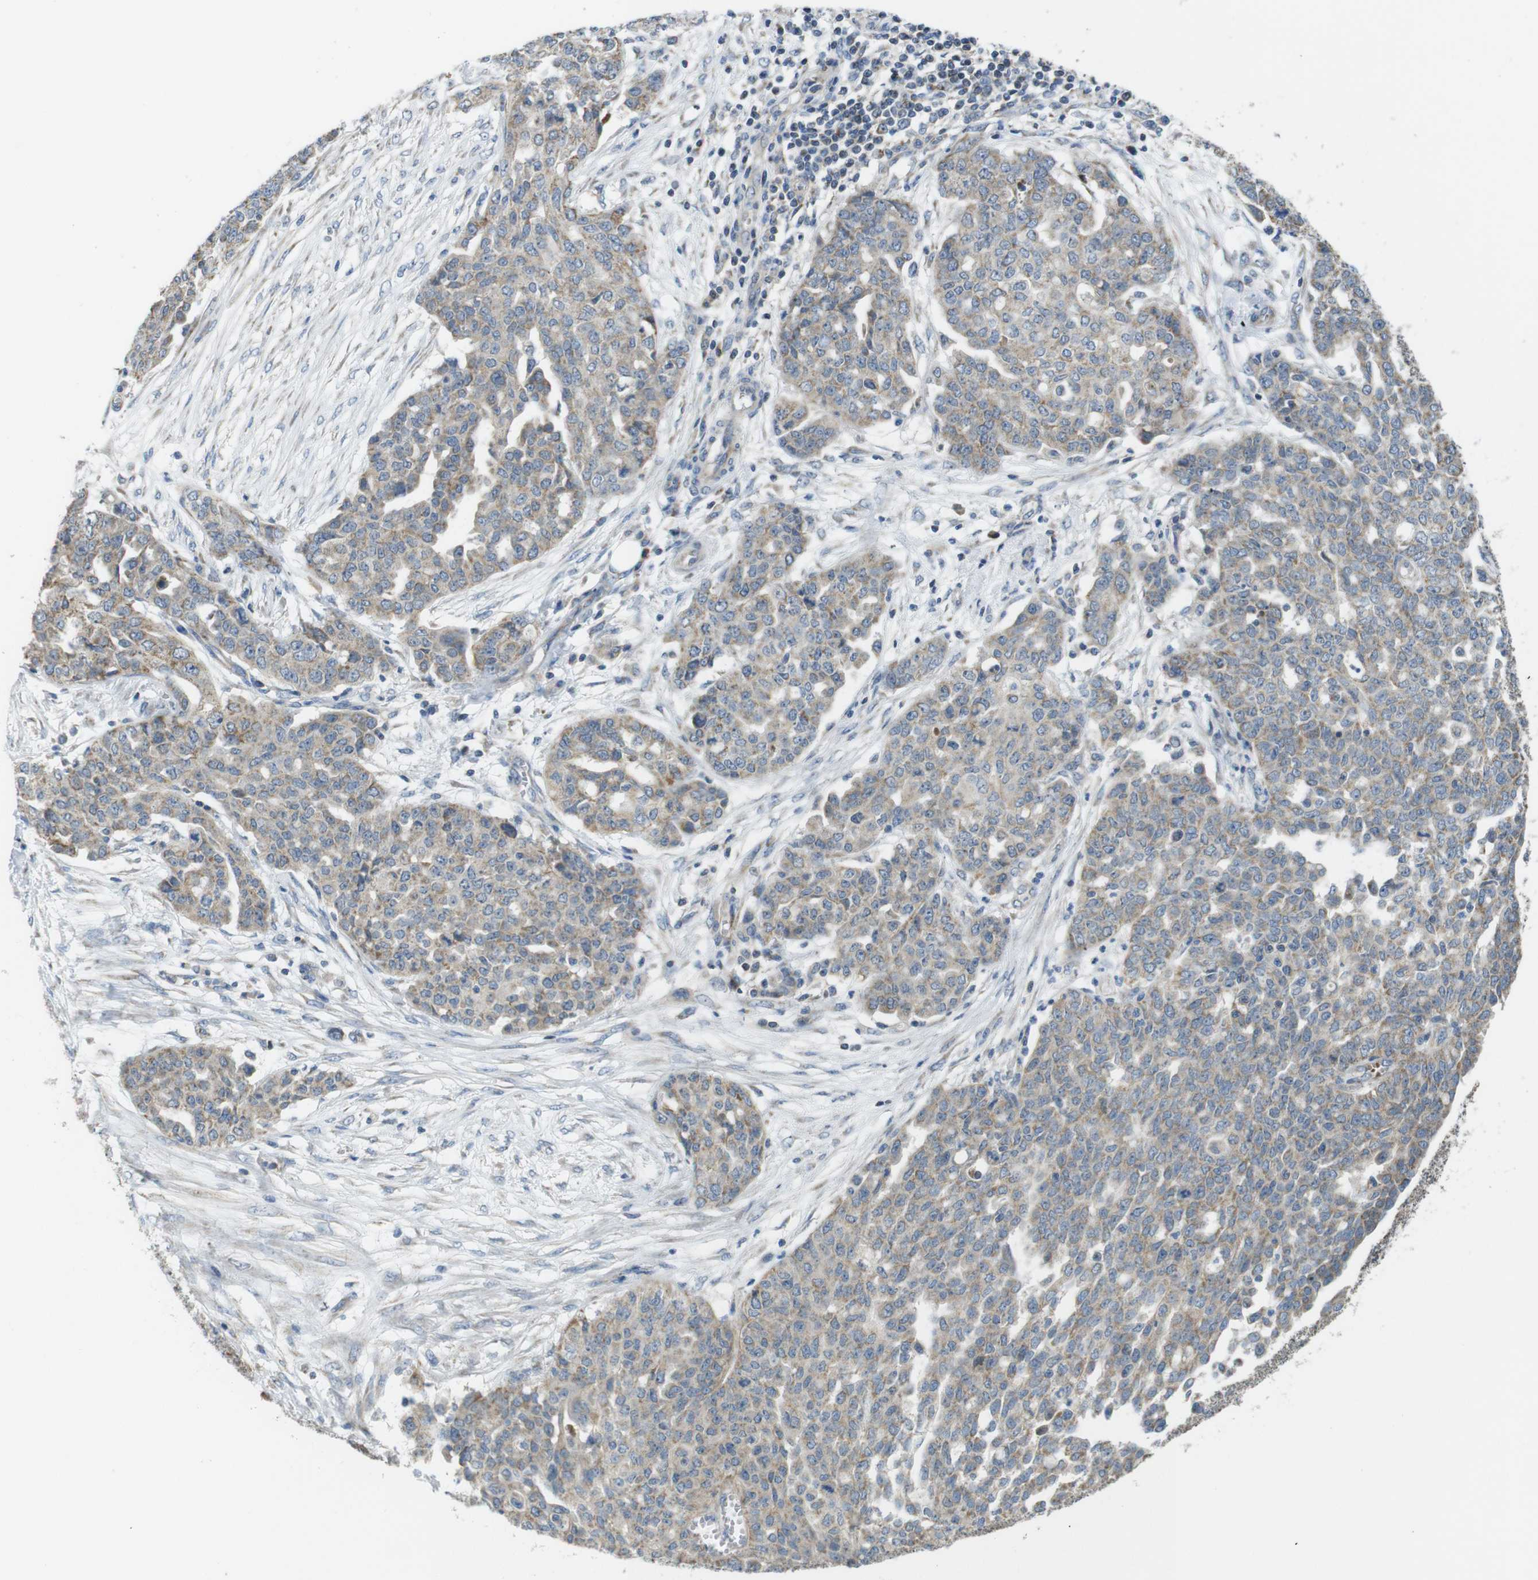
{"staining": {"intensity": "weak", "quantity": ">75%", "location": "cytoplasmic/membranous"}, "tissue": "ovarian cancer", "cell_type": "Tumor cells", "image_type": "cancer", "snomed": [{"axis": "morphology", "description": "Cystadenocarcinoma, serous, NOS"}, {"axis": "topography", "description": "Soft tissue"}, {"axis": "topography", "description": "Ovary"}], "caption": "Ovarian cancer (serous cystadenocarcinoma) was stained to show a protein in brown. There is low levels of weak cytoplasmic/membranous expression in approximately >75% of tumor cells. The staining was performed using DAB (3,3'-diaminobenzidine), with brown indicating positive protein expression. Nuclei are stained blue with hematoxylin.", "gene": "MARCHF1", "patient": {"sex": "female", "age": 57}}